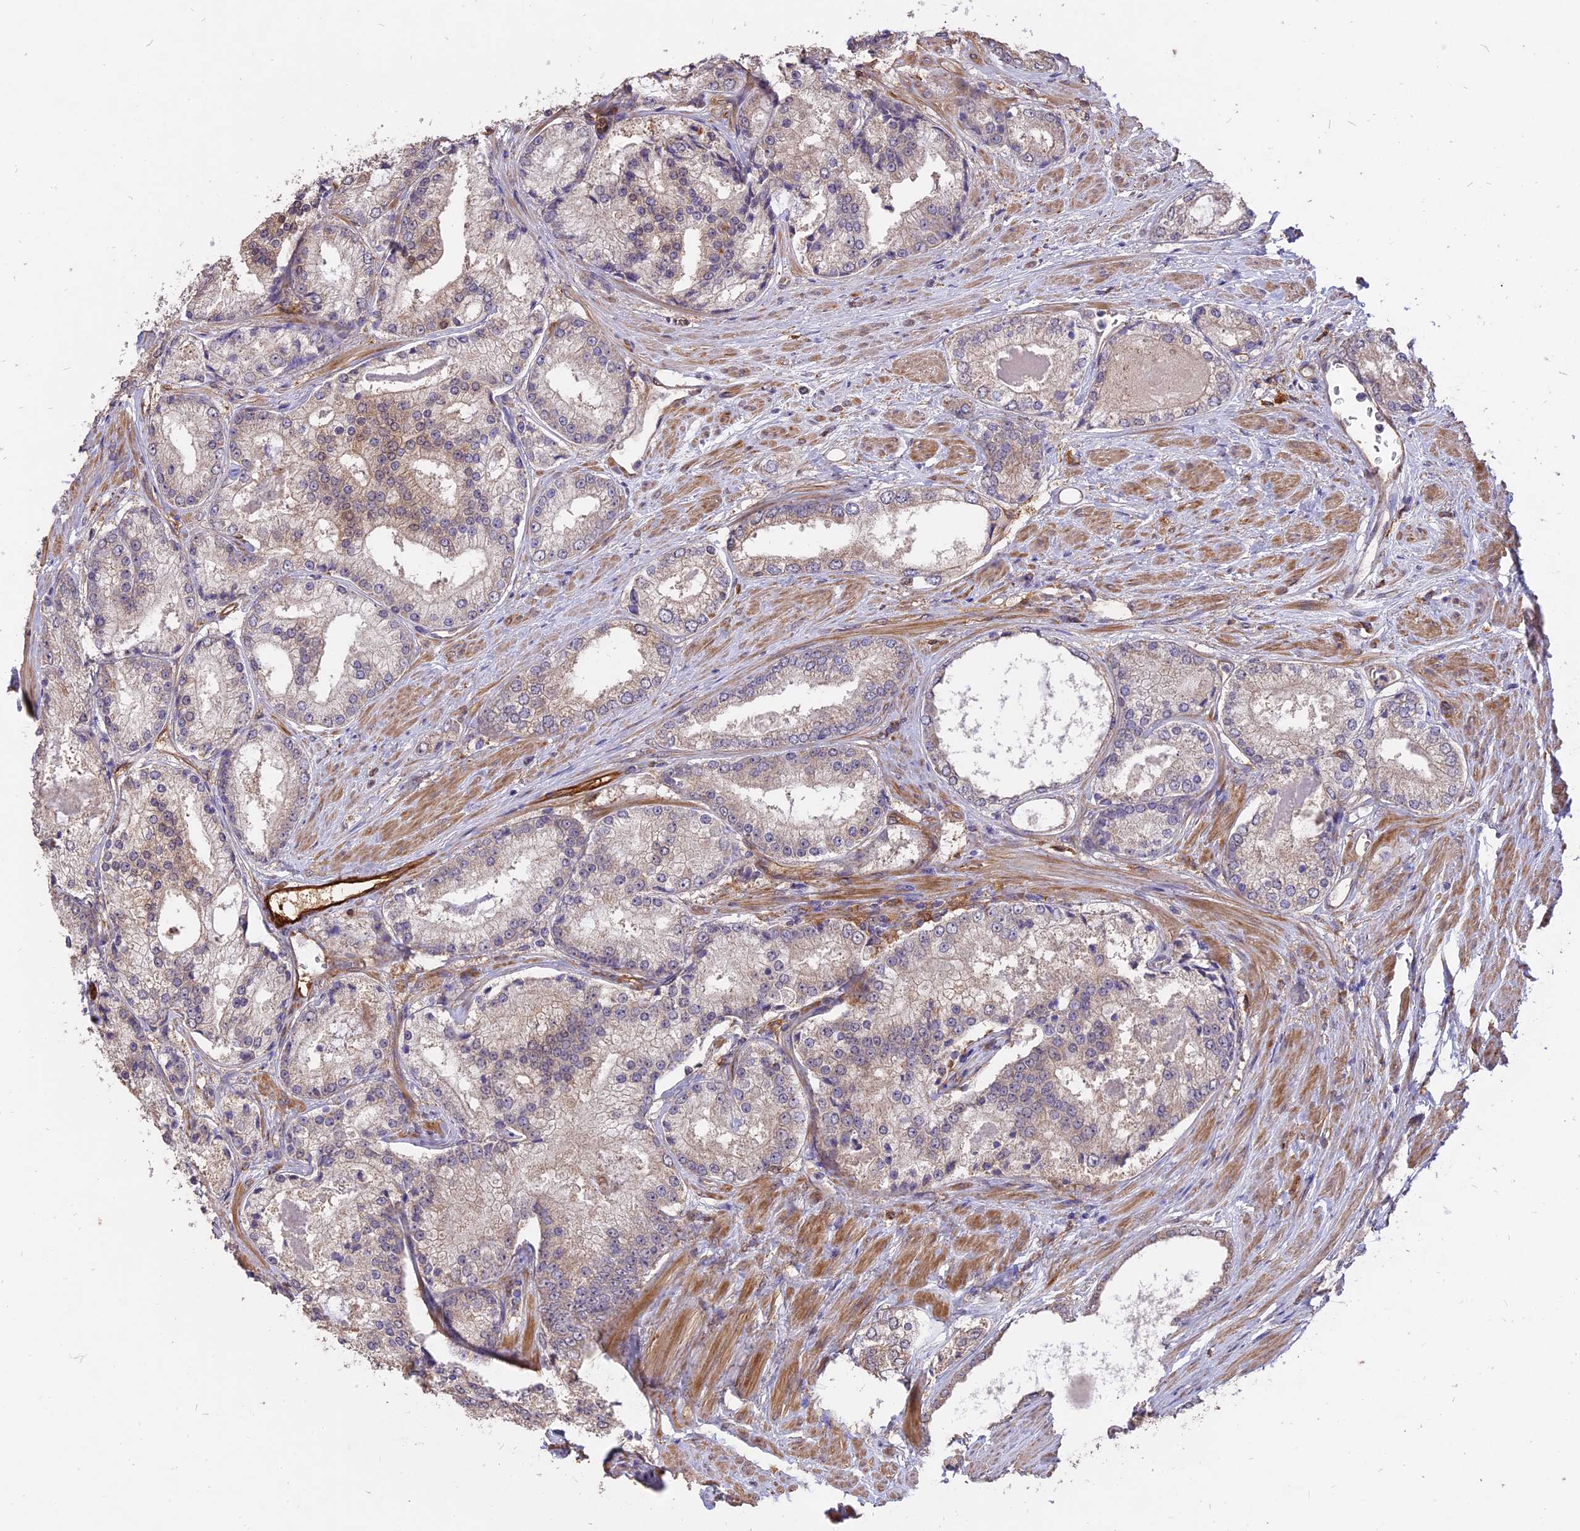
{"staining": {"intensity": "weak", "quantity": "<25%", "location": "cytoplasmic/membranous"}, "tissue": "prostate cancer", "cell_type": "Tumor cells", "image_type": "cancer", "snomed": [{"axis": "morphology", "description": "Adenocarcinoma, Low grade"}, {"axis": "topography", "description": "Prostate"}], "caption": "Tumor cells are negative for brown protein staining in adenocarcinoma (low-grade) (prostate). (Stains: DAB (3,3'-diaminobenzidine) immunohistochemistry with hematoxylin counter stain, Microscopy: brightfield microscopy at high magnification).", "gene": "SAC3D1", "patient": {"sex": "male", "age": 68}}